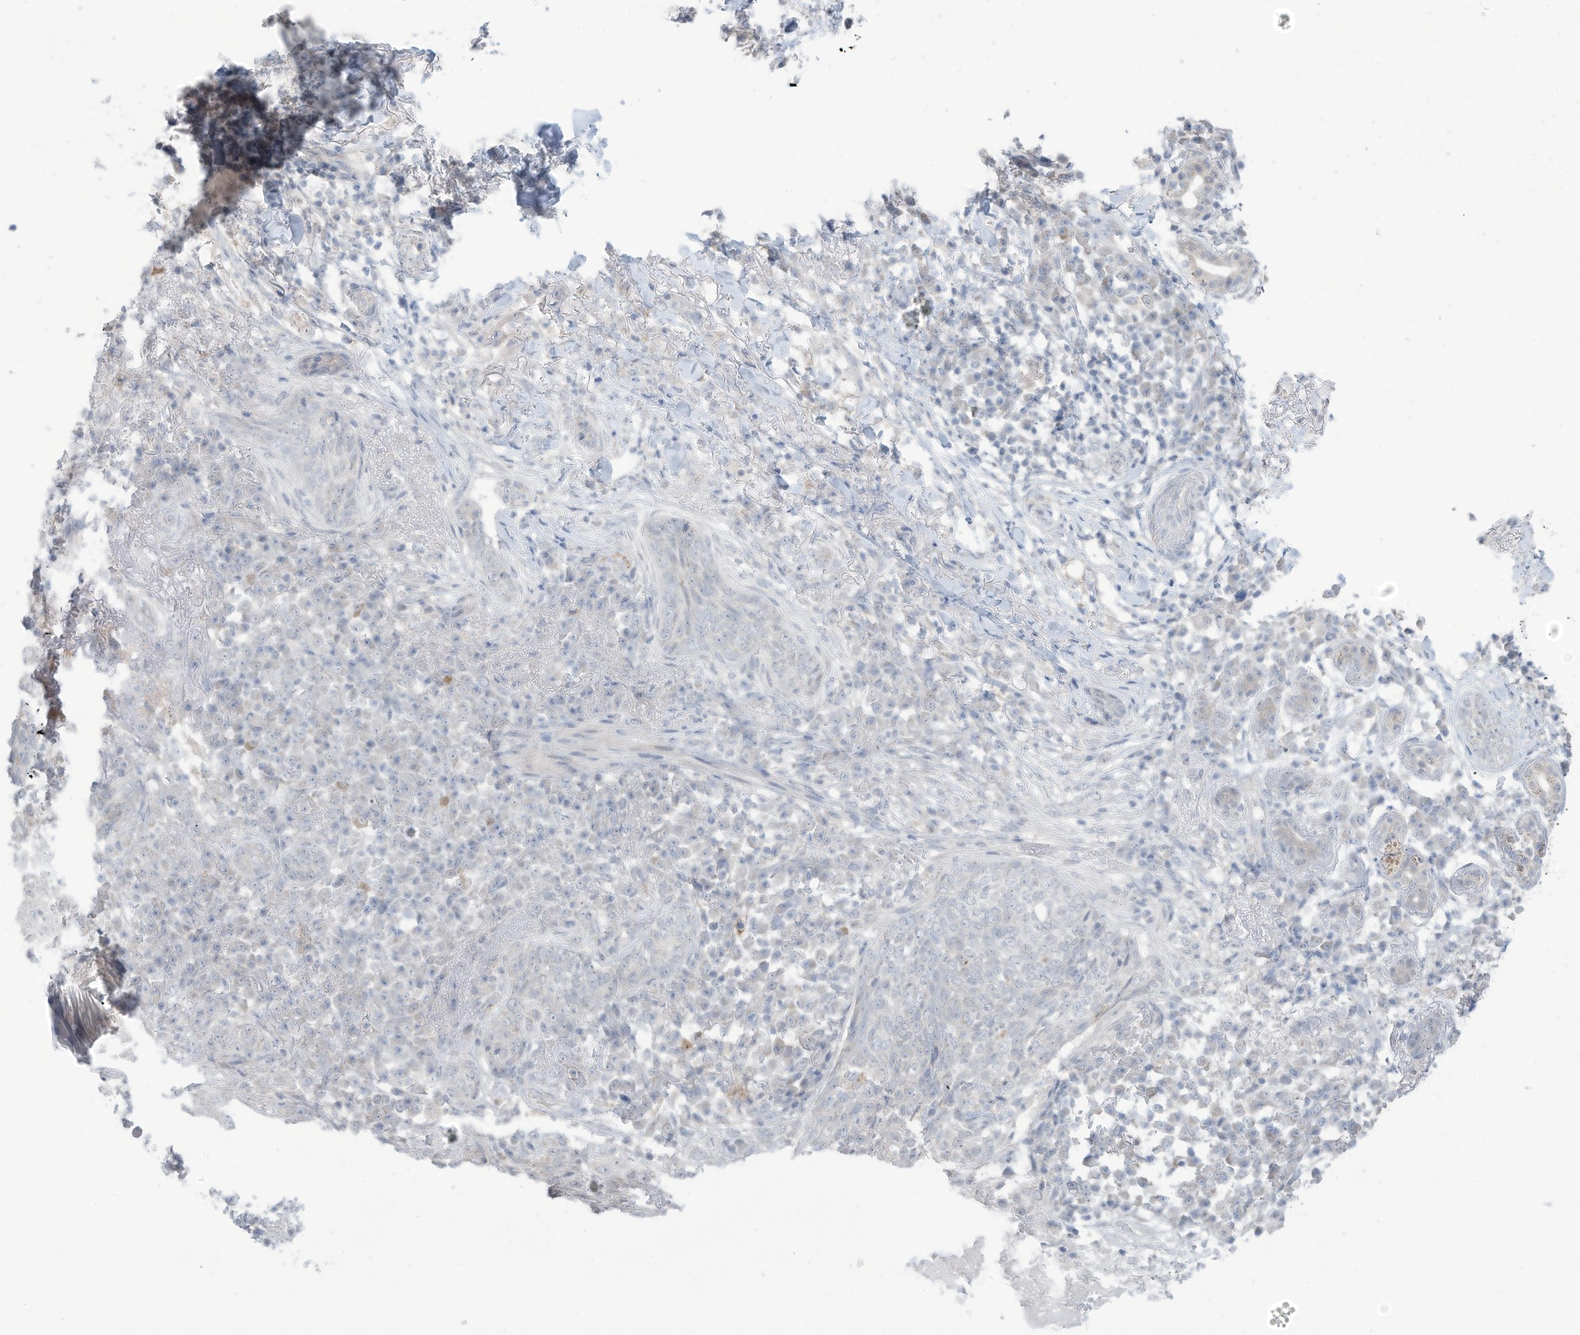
{"staining": {"intensity": "negative", "quantity": "none", "location": "none"}, "tissue": "skin cancer", "cell_type": "Tumor cells", "image_type": "cancer", "snomed": [{"axis": "morphology", "description": "Basal cell carcinoma"}, {"axis": "topography", "description": "Skin"}], "caption": "Protein analysis of skin basal cell carcinoma exhibits no significant expression in tumor cells.", "gene": "OGT", "patient": {"sex": "male", "age": 85}}